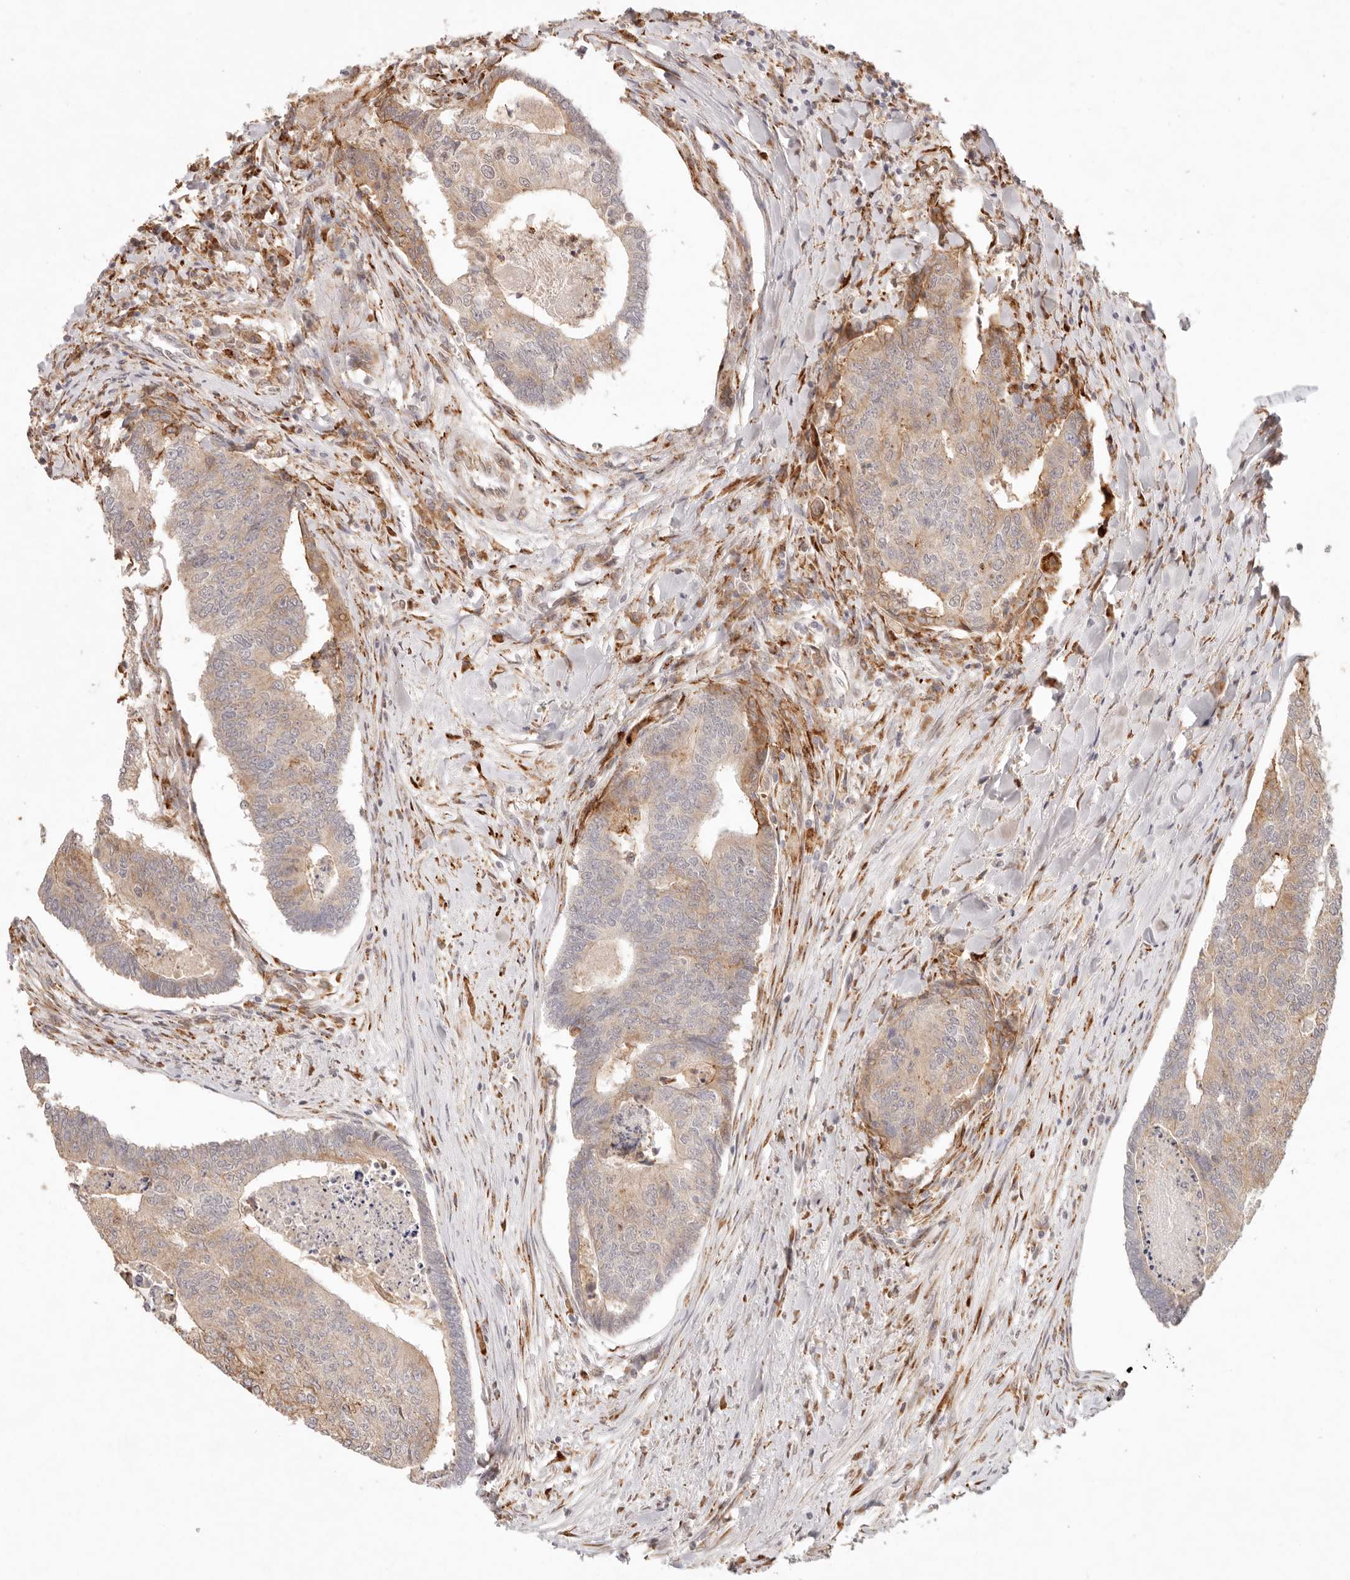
{"staining": {"intensity": "moderate", "quantity": ">75%", "location": "cytoplasmic/membranous"}, "tissue": "colorectal cancer", "cell_type": "Tumor cells", "image_type": "cancer", "snomed": [{"axis": "morphology", "description": "Adenocarcinoma, NOS"}, {"axis": "topography", "description": "Colon"}], "caption": "The photomicrograph reveals immunohistochemical staining of colorectal cancer. There is moderate cytoplasmic/membranous staining is appreciated in about >75% of tumor cells.", "gene": "C1orf127", "patient": {"sex": "female", "age": 67}}